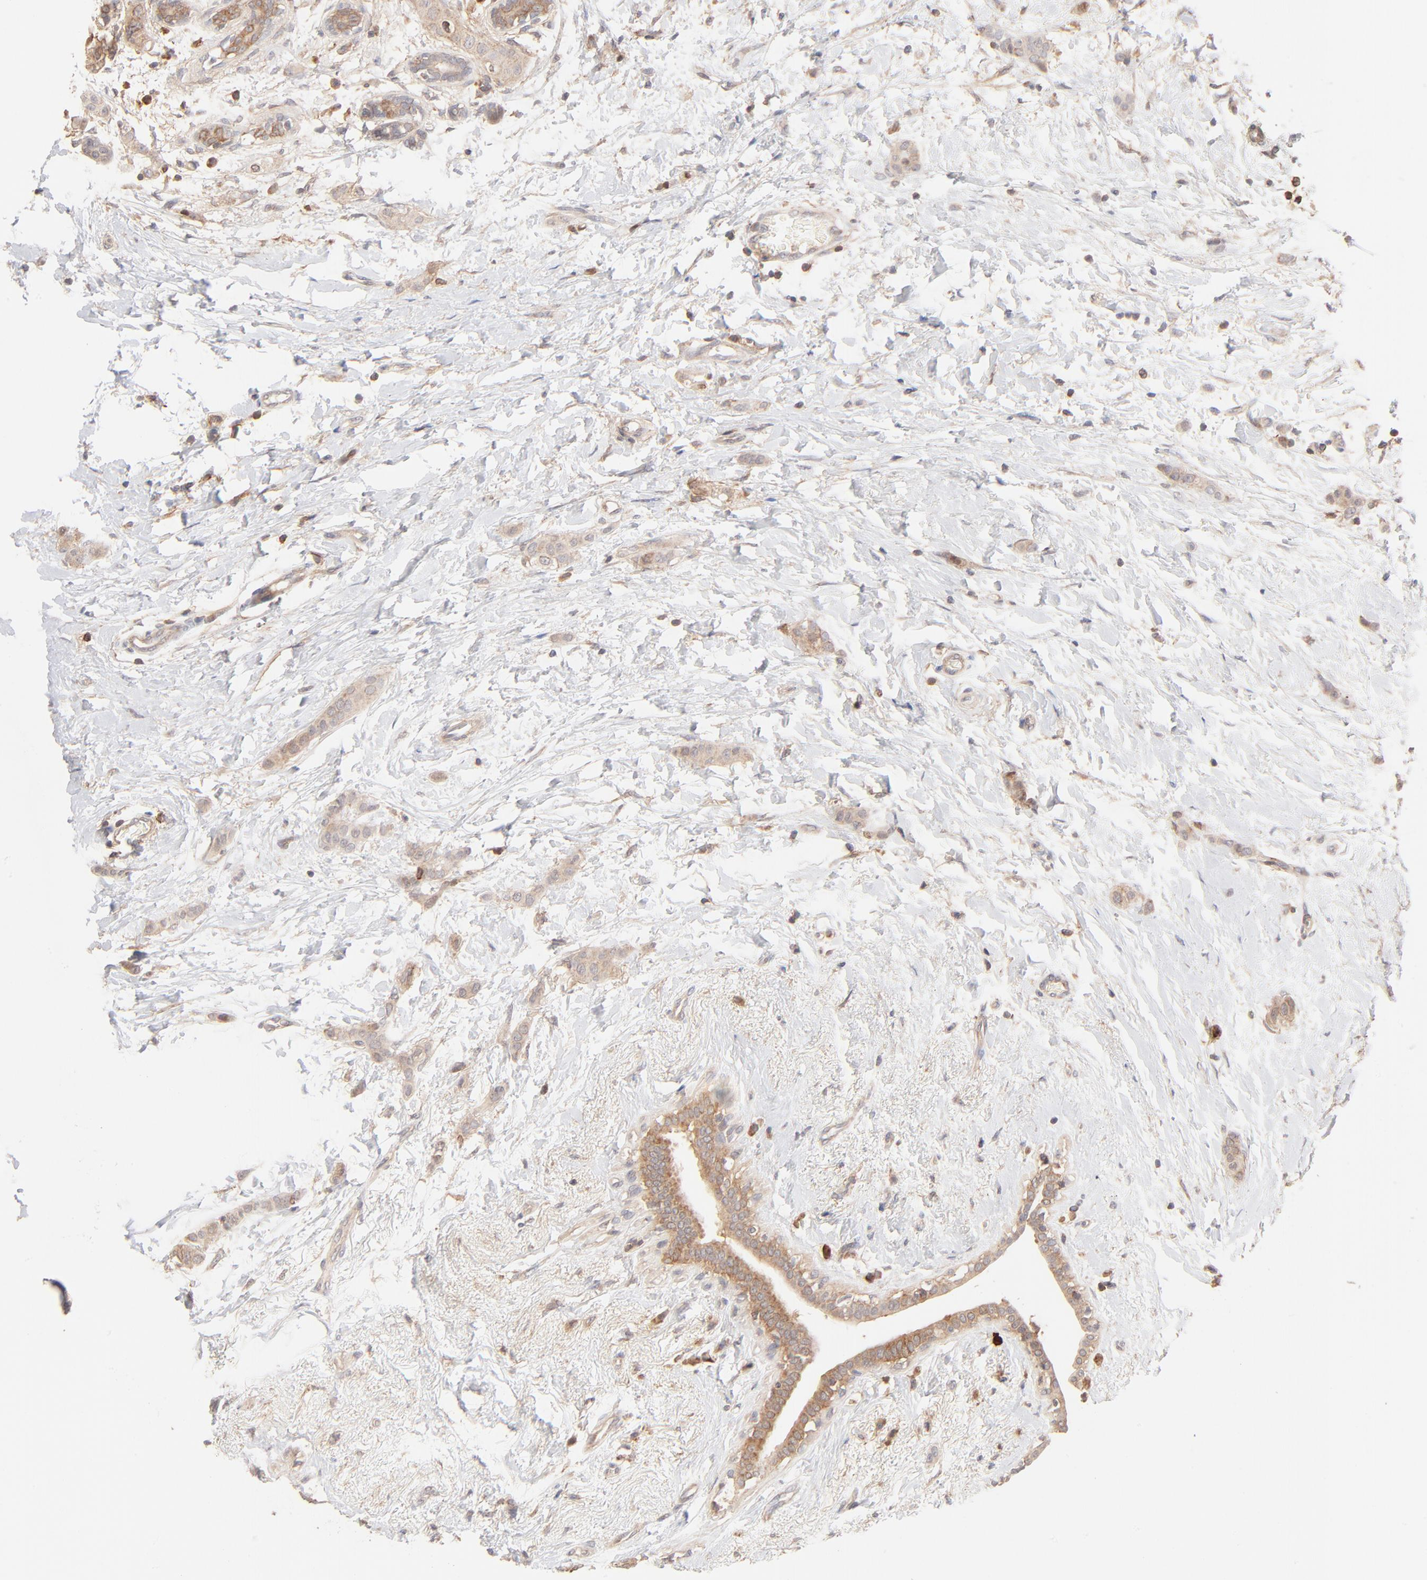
{"staining": {"intensity": "weak", "quantity": ">75%", "location": "cytoplasmic/membranous"}, "tissue": "breast cancer", "cell_type": "Tumor cells", "image_type": "cancer", "snomed": [{"axis": "morphology", "description": "Lobular carcinoma"}, {"axis": "topography", "description": "Breast"}], "caption": "Human breast cancer (lobular carcinoma) stained with a protein marker shows weak staining in tumor cells.", "gene": "CSPG4", "patient": {"sex": "female", "age": 55}}